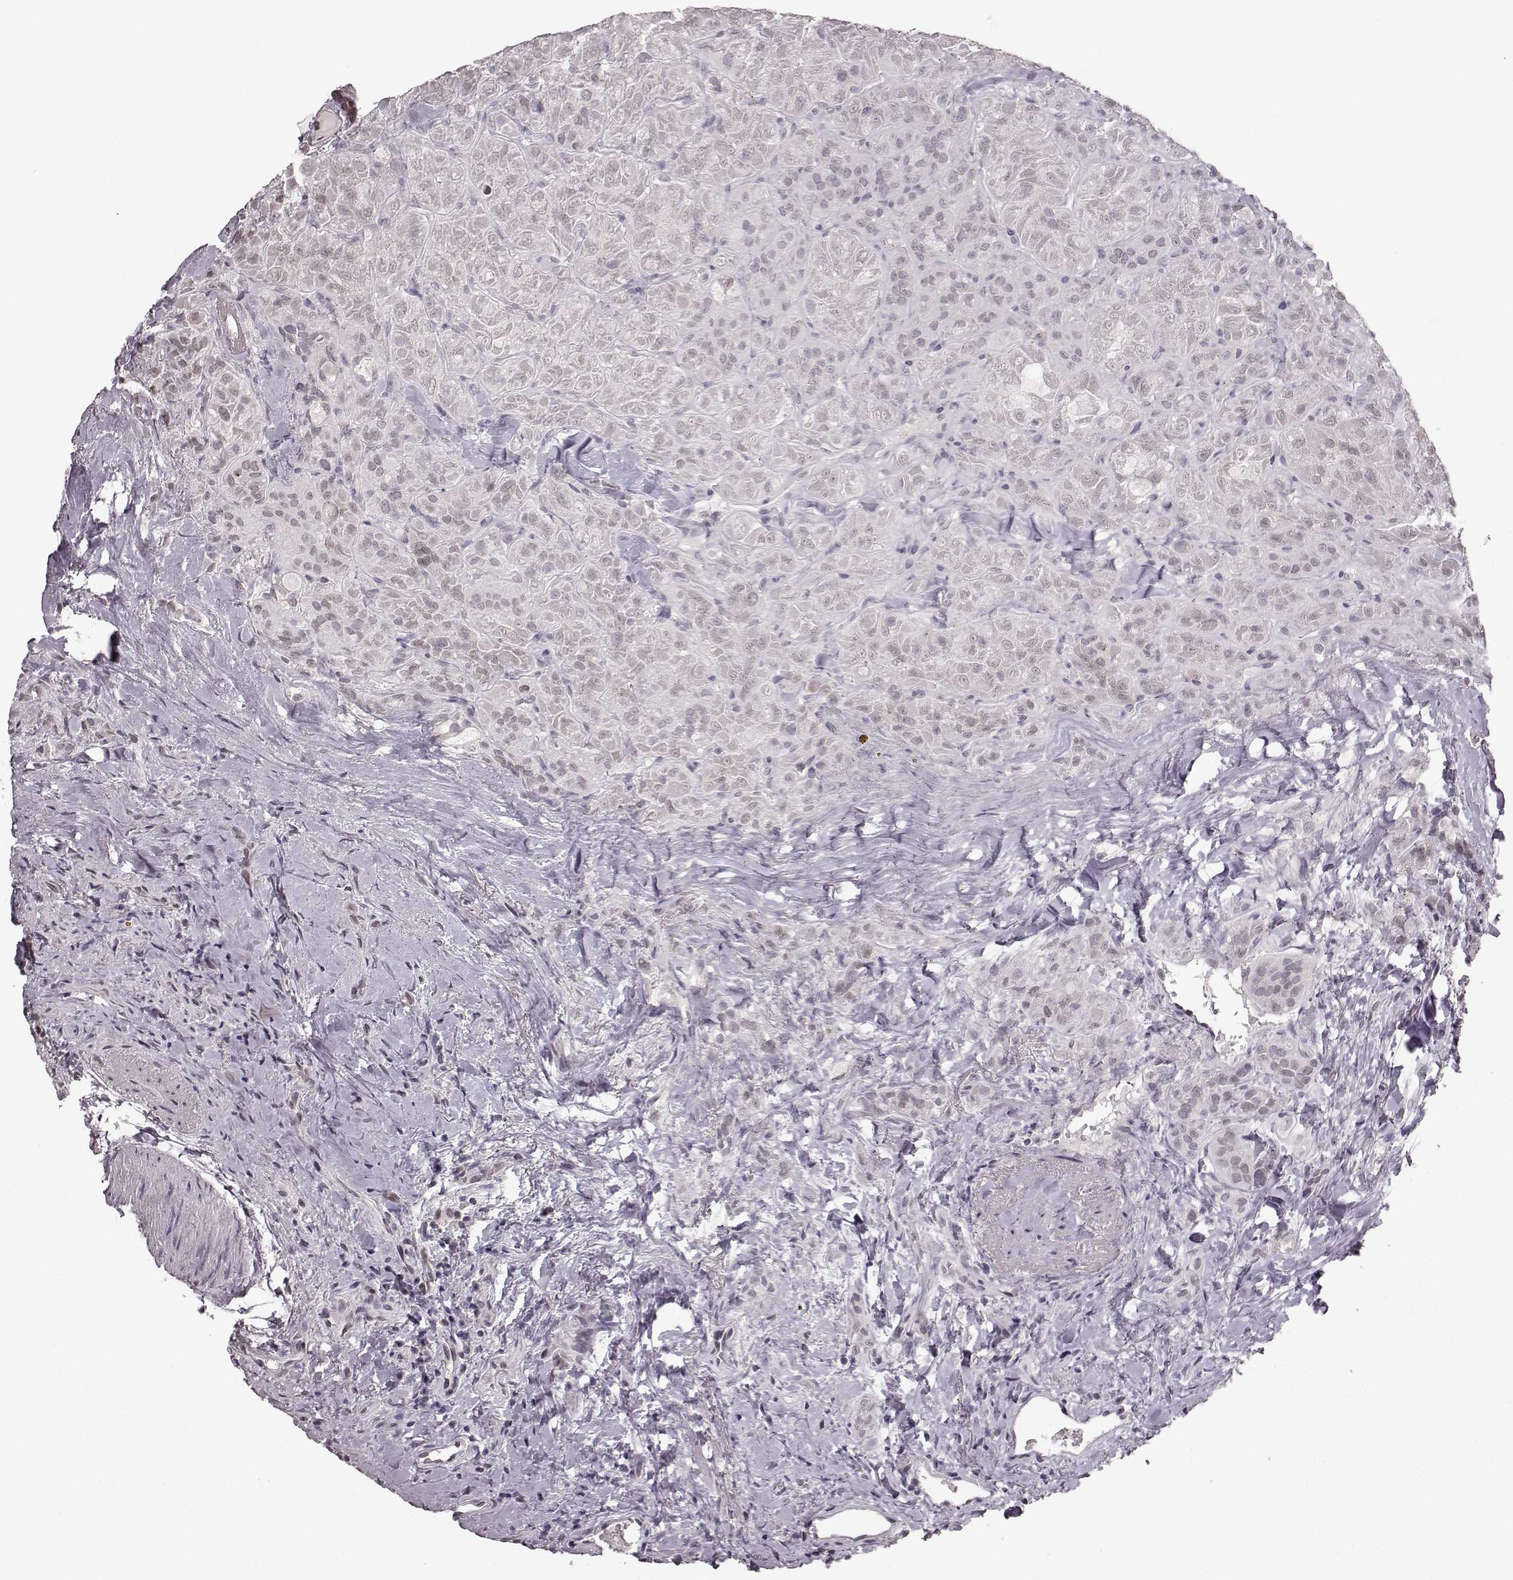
{"staining": {"intensity": "weak", "quantity": "25%-75%", "location": "cytoplasmic/membranous,nuclear"}, "tissue": "thyroid cancer", "cell_type": "Tumor cells", "image_type": "cancer", "snomed": [{"axis": "morphology", "description": "Papillary adenocarcinoma, NOS"}, {"axis": "topography", "description": "Thyroid gland"}], "caption": "This is a histology image of immunohistochemistry (IHC) staining of thyroid cancer (papillary adenocarcinoma), which shows weak positivity in the cytoplasmic/membranous and nuclear of tumor cells.", "gene": "DCAF12", "patient": {"sex": "female", "age": 45}}